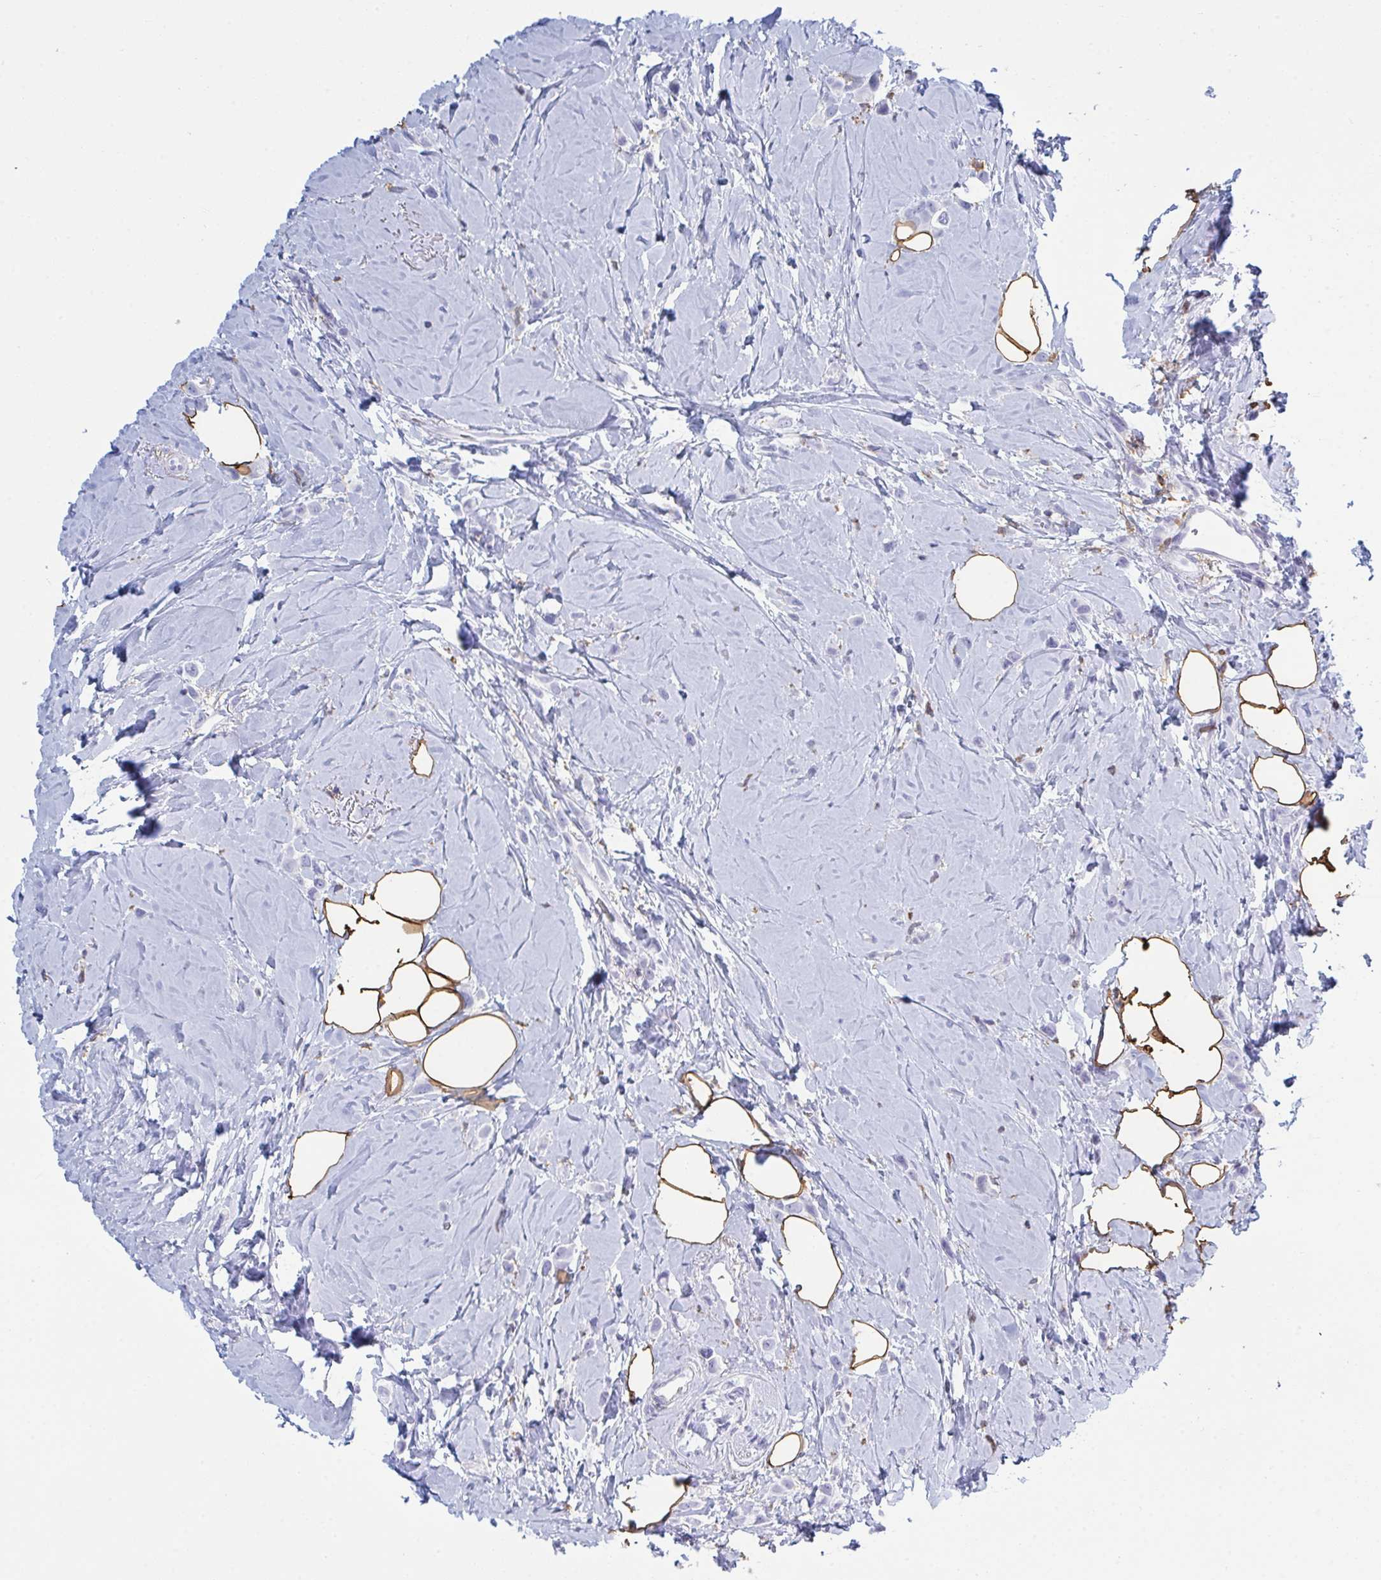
{"staining": {"intensity": "negative", "quantity": "none", "location": "none"}, "tissue": "breast cancer", "cell_type": "Tumor cells", "image_type": "cancer", "snomed": [{"axis": "morphology", "description": "Lobular carcinoma"}, {"axis": "topography", "description": "Breast"}], "caption": "A micrograph of human breast cancer (lobular carcinoma) is negative for staining in tumor cells.", "gene": "MYO1F", "patient": {"sex": "female", "age": 66}}